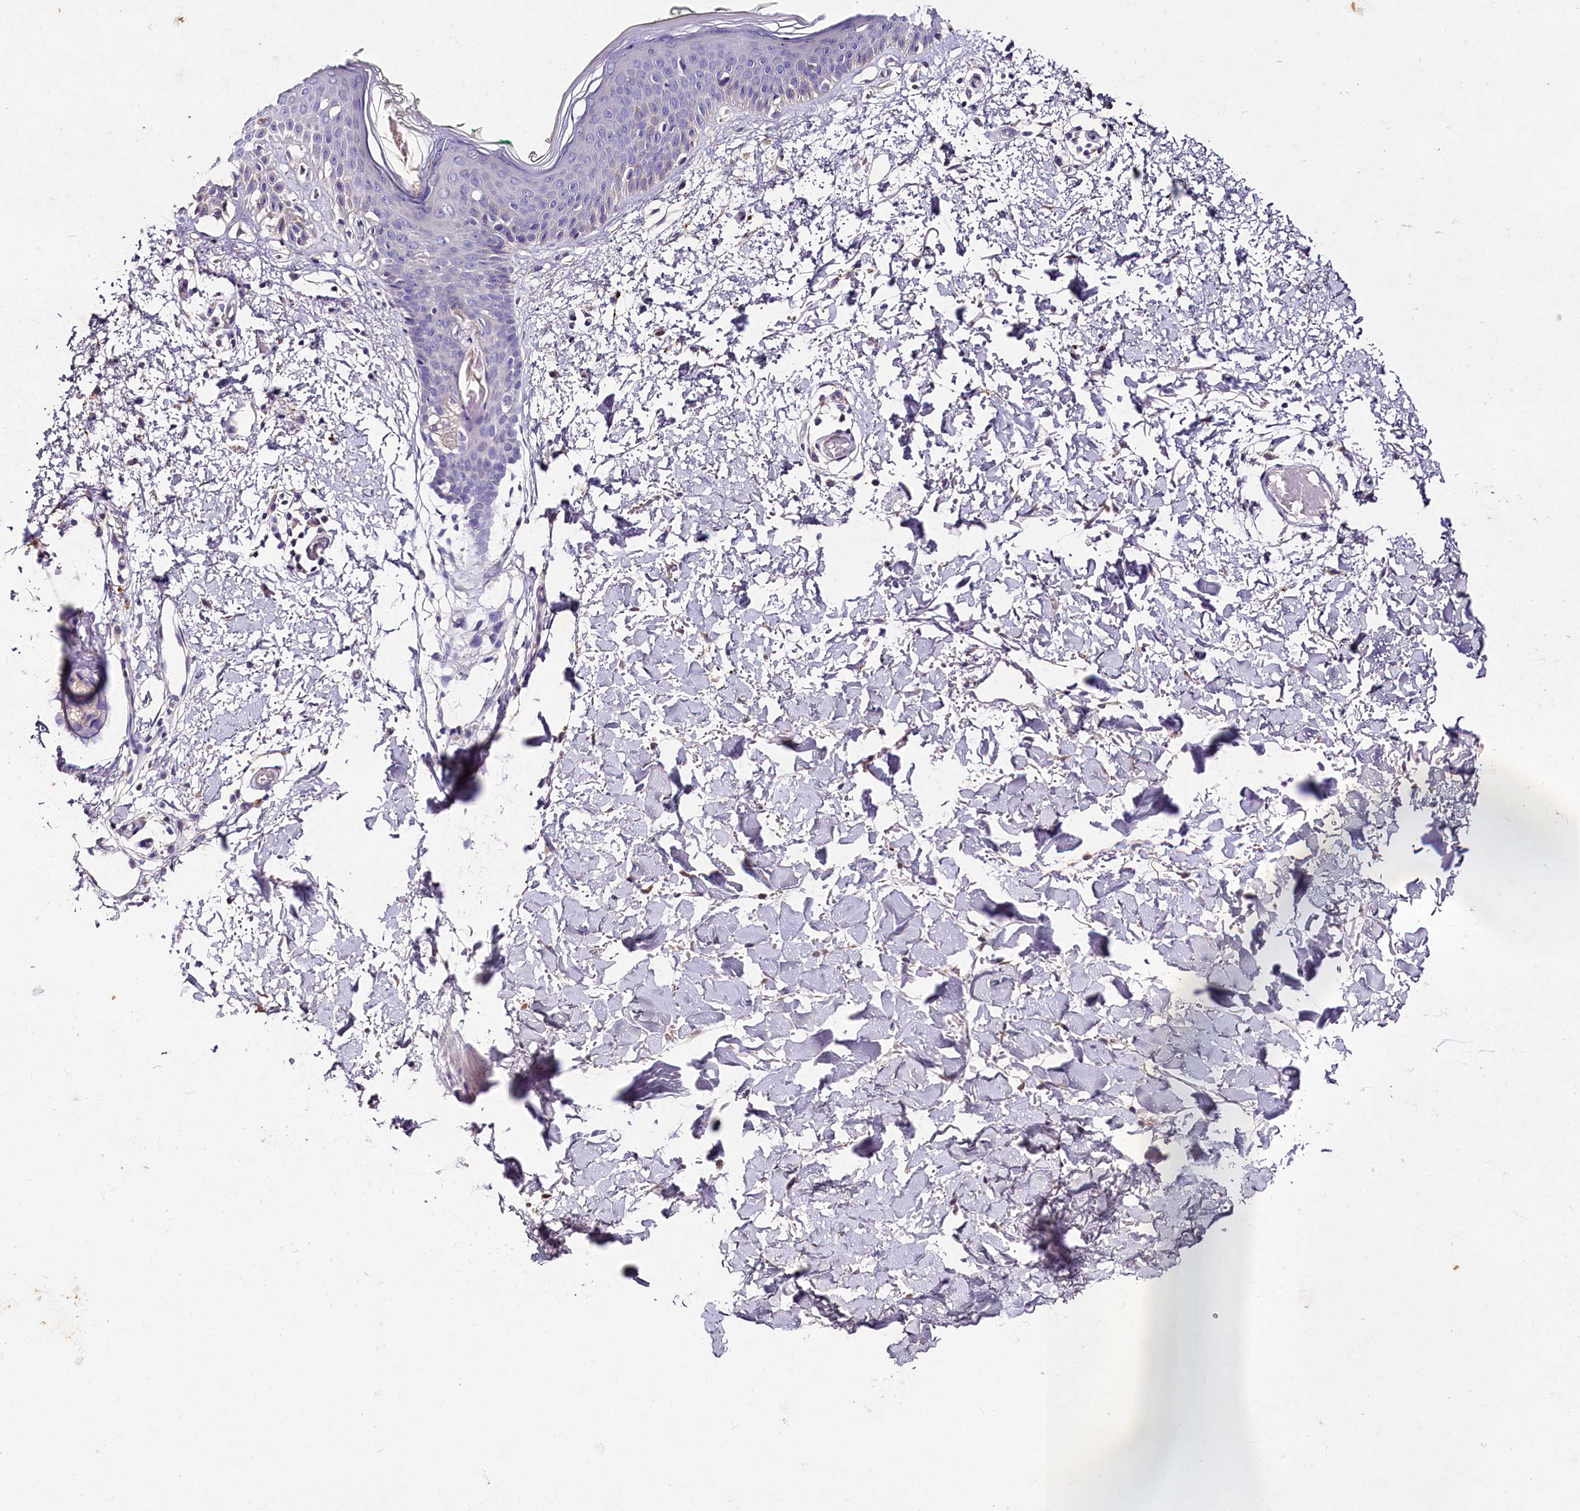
{"staining": {"intensity": "negative", "quantity": "none", "location": "none"}, "tissue": "skin", "cell_type": "Fibroblasts", "image_type": "normal", "snomed": [{"axis": "morphology", "description": "Normal tissue, NOS"}, {"axis": "topography", "description": "Skin"}], "caption": "IHC of unremarkable human skin reveals no expression in fibroblasts.", "gene": "ST7L", "patient": {"sex": "male", "age": 62}}